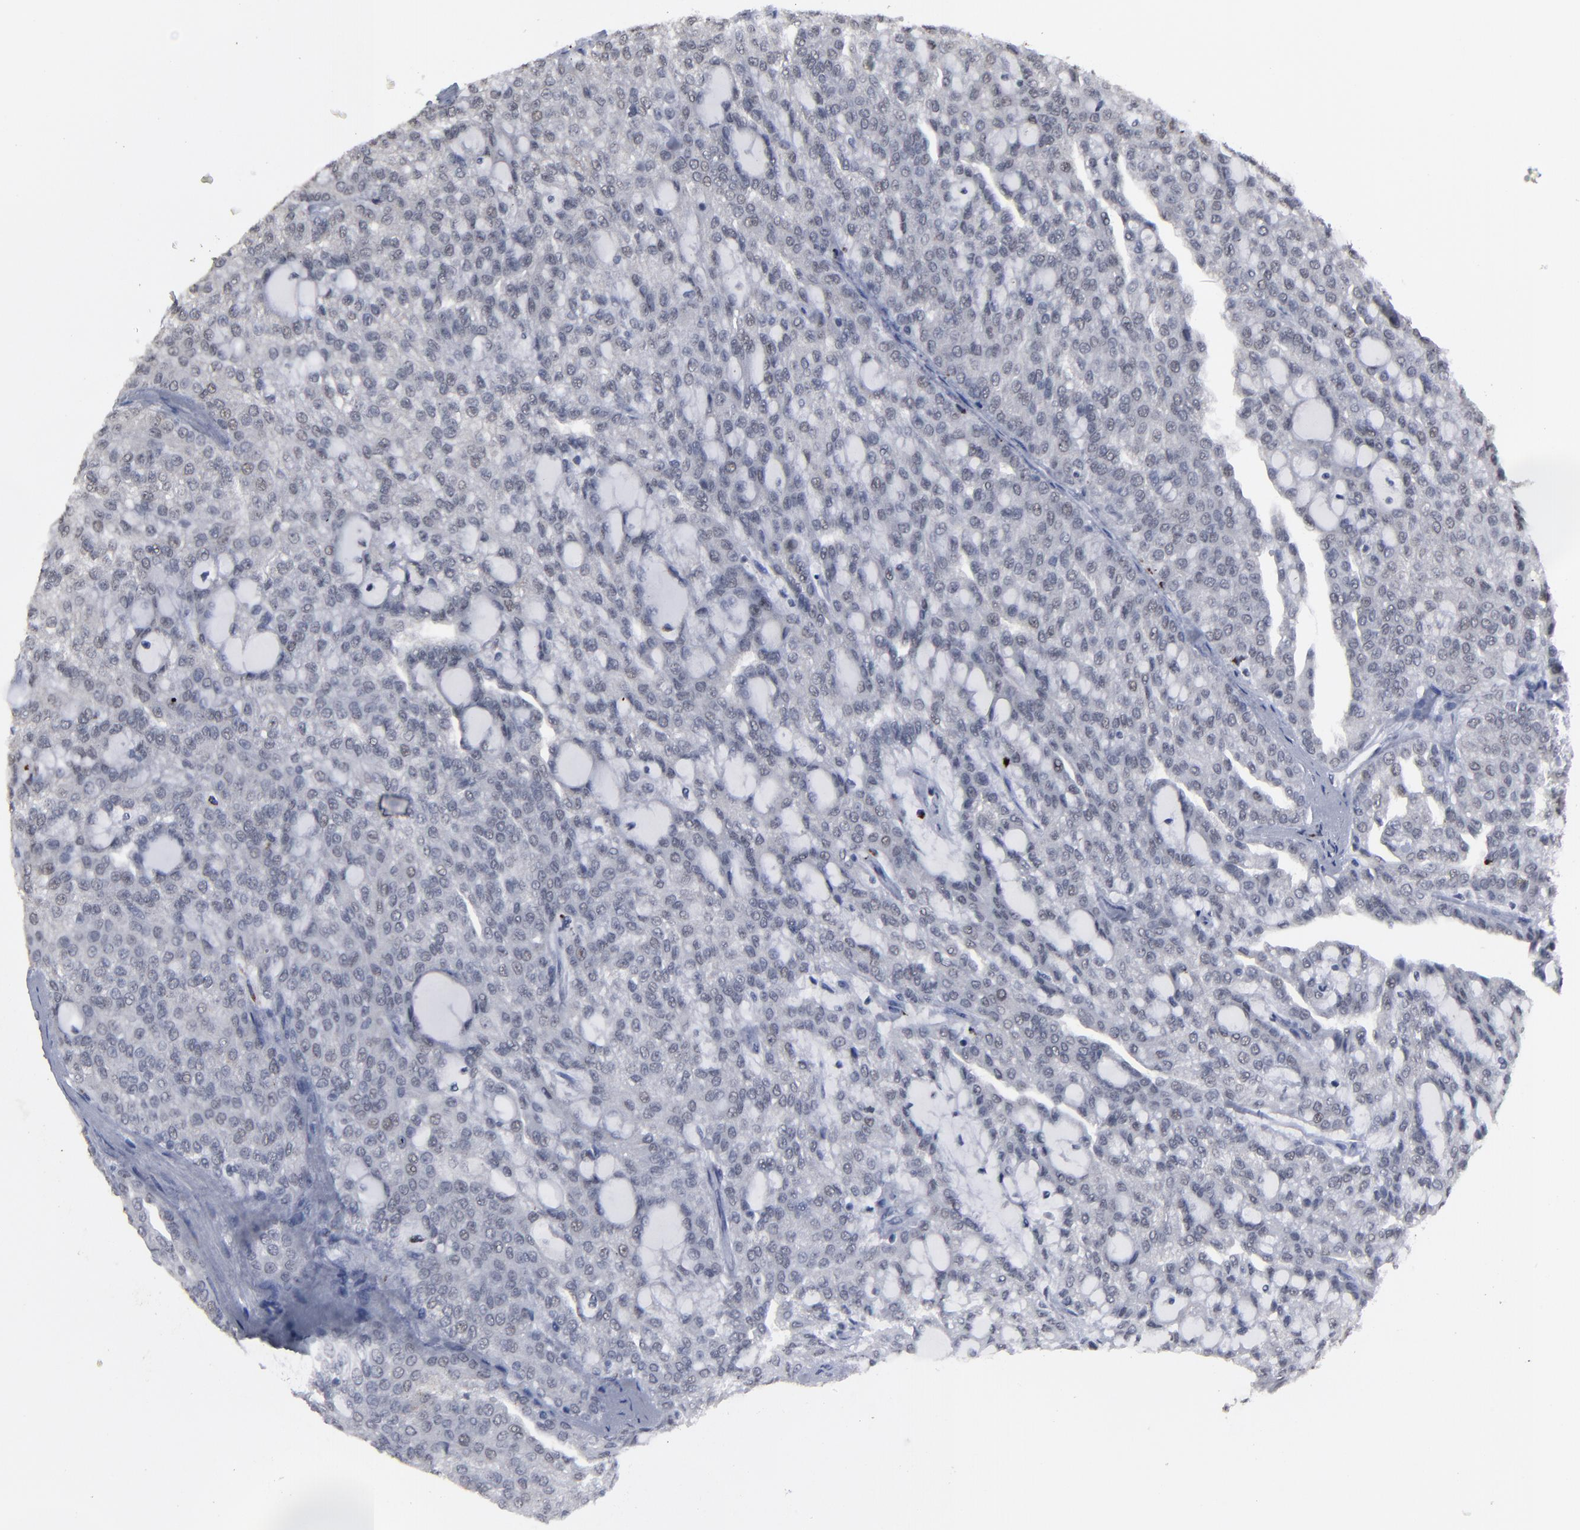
{"staining": {"intensity": "negative", "quantity": "none", "location": "none"}, "tissue": "renal cancer", "cell_type": "Tumor cells", "image_type": "cancer", "snomed": [{"axis": "morphology", "description": "Adenocarcinoma, NOS"}, {"axis": "topography", "description": "Kidney"}], "caption": "The histopathology image displays no staining of tumor cells in adenocarcinoma (renal).", "gene": "SSRP1", "patient": {"sex": "male", "age": 63}}